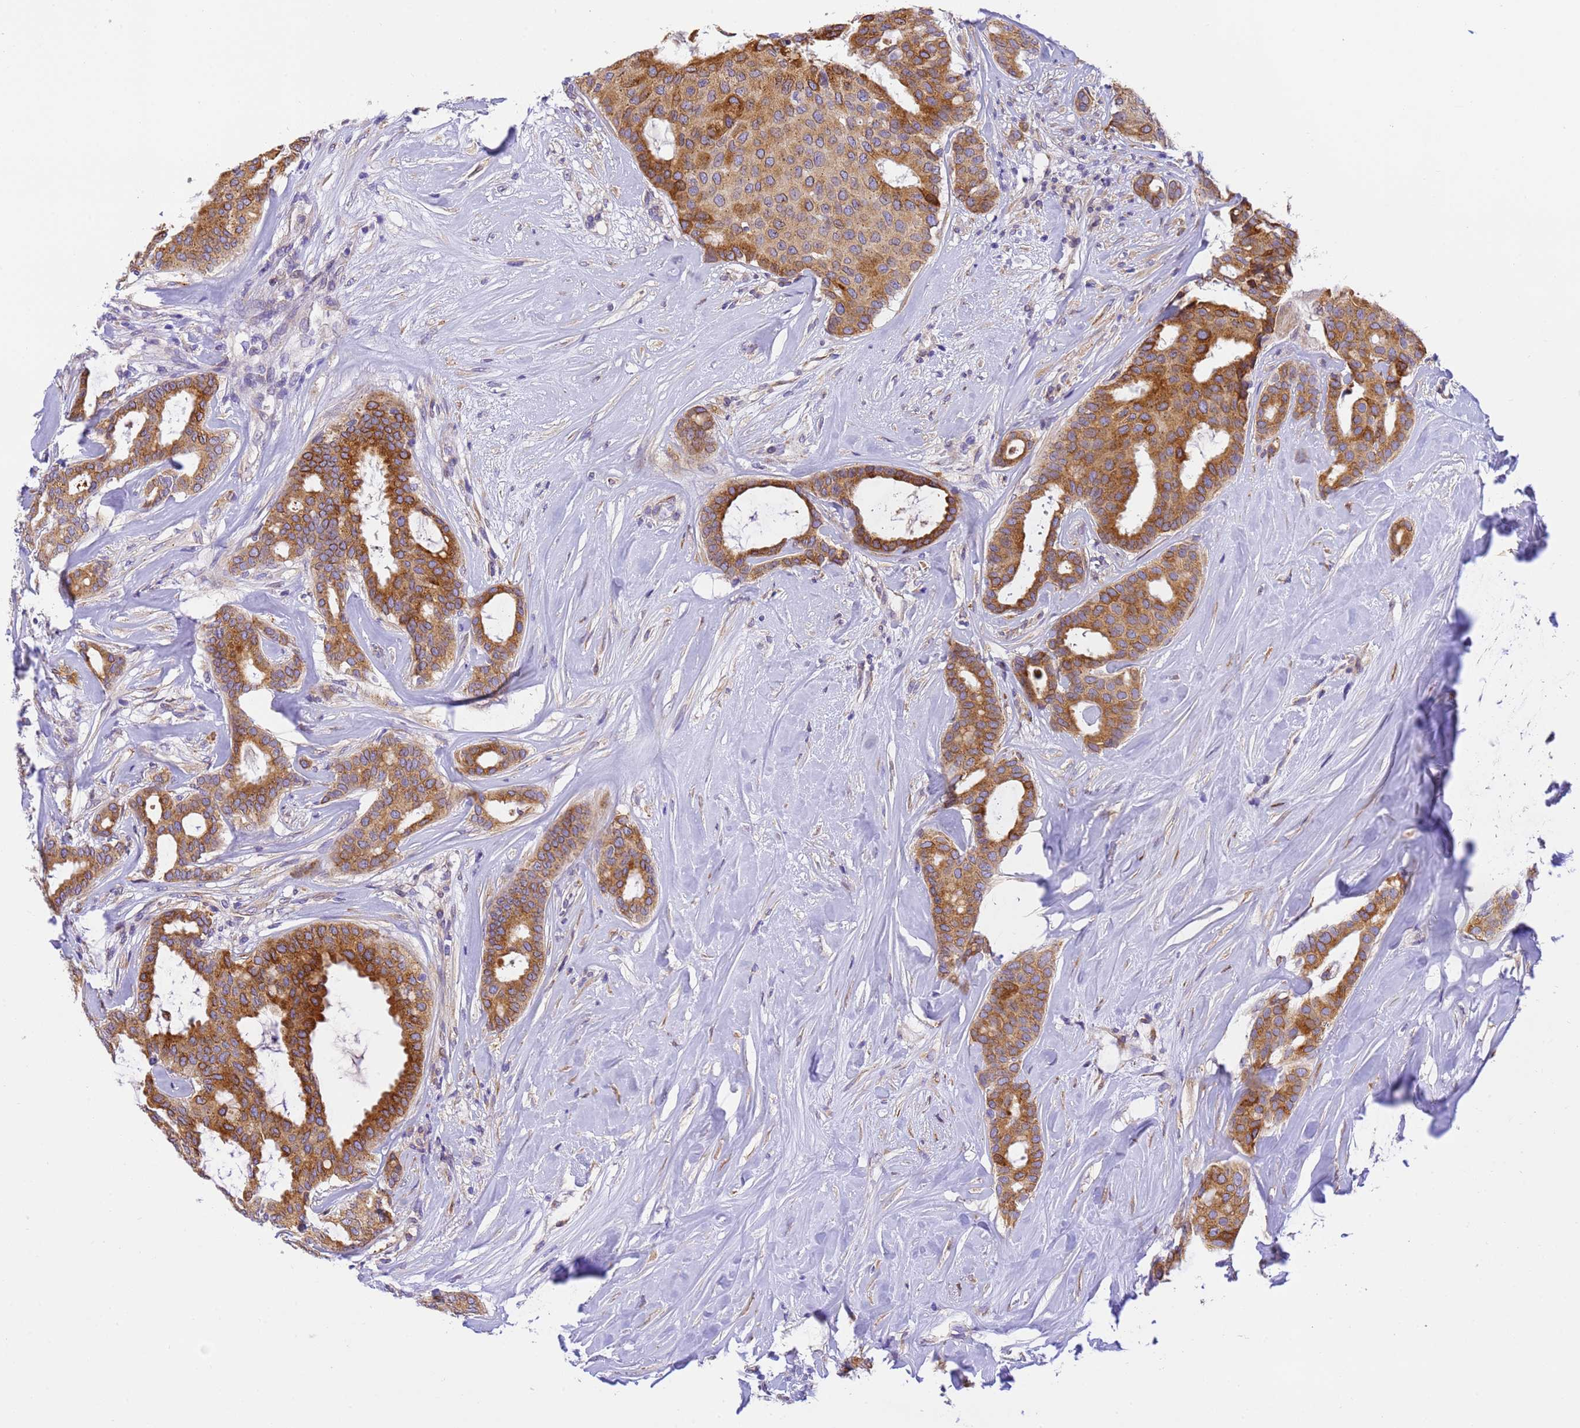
{"staining": {"intensity": "moderate", "quantity": ">75%", "location": "cytoplasmic/membranous"}, "tissue": "breast cancer", "cell_type": "Tumor cells", "image_type": "cancer", "snomed": [{"axis": "morphology", "description": "Duct carcinoma"}, {"axis": "topography", "description": "Breast"}], "caption": "The image shows a brown stain indicating the presence of a protein in the cytoplasmic/membranous of tumor cells in breast cancer.", "gene": "RHBDD3", "patient": {"sex": "female", "age": 75}}